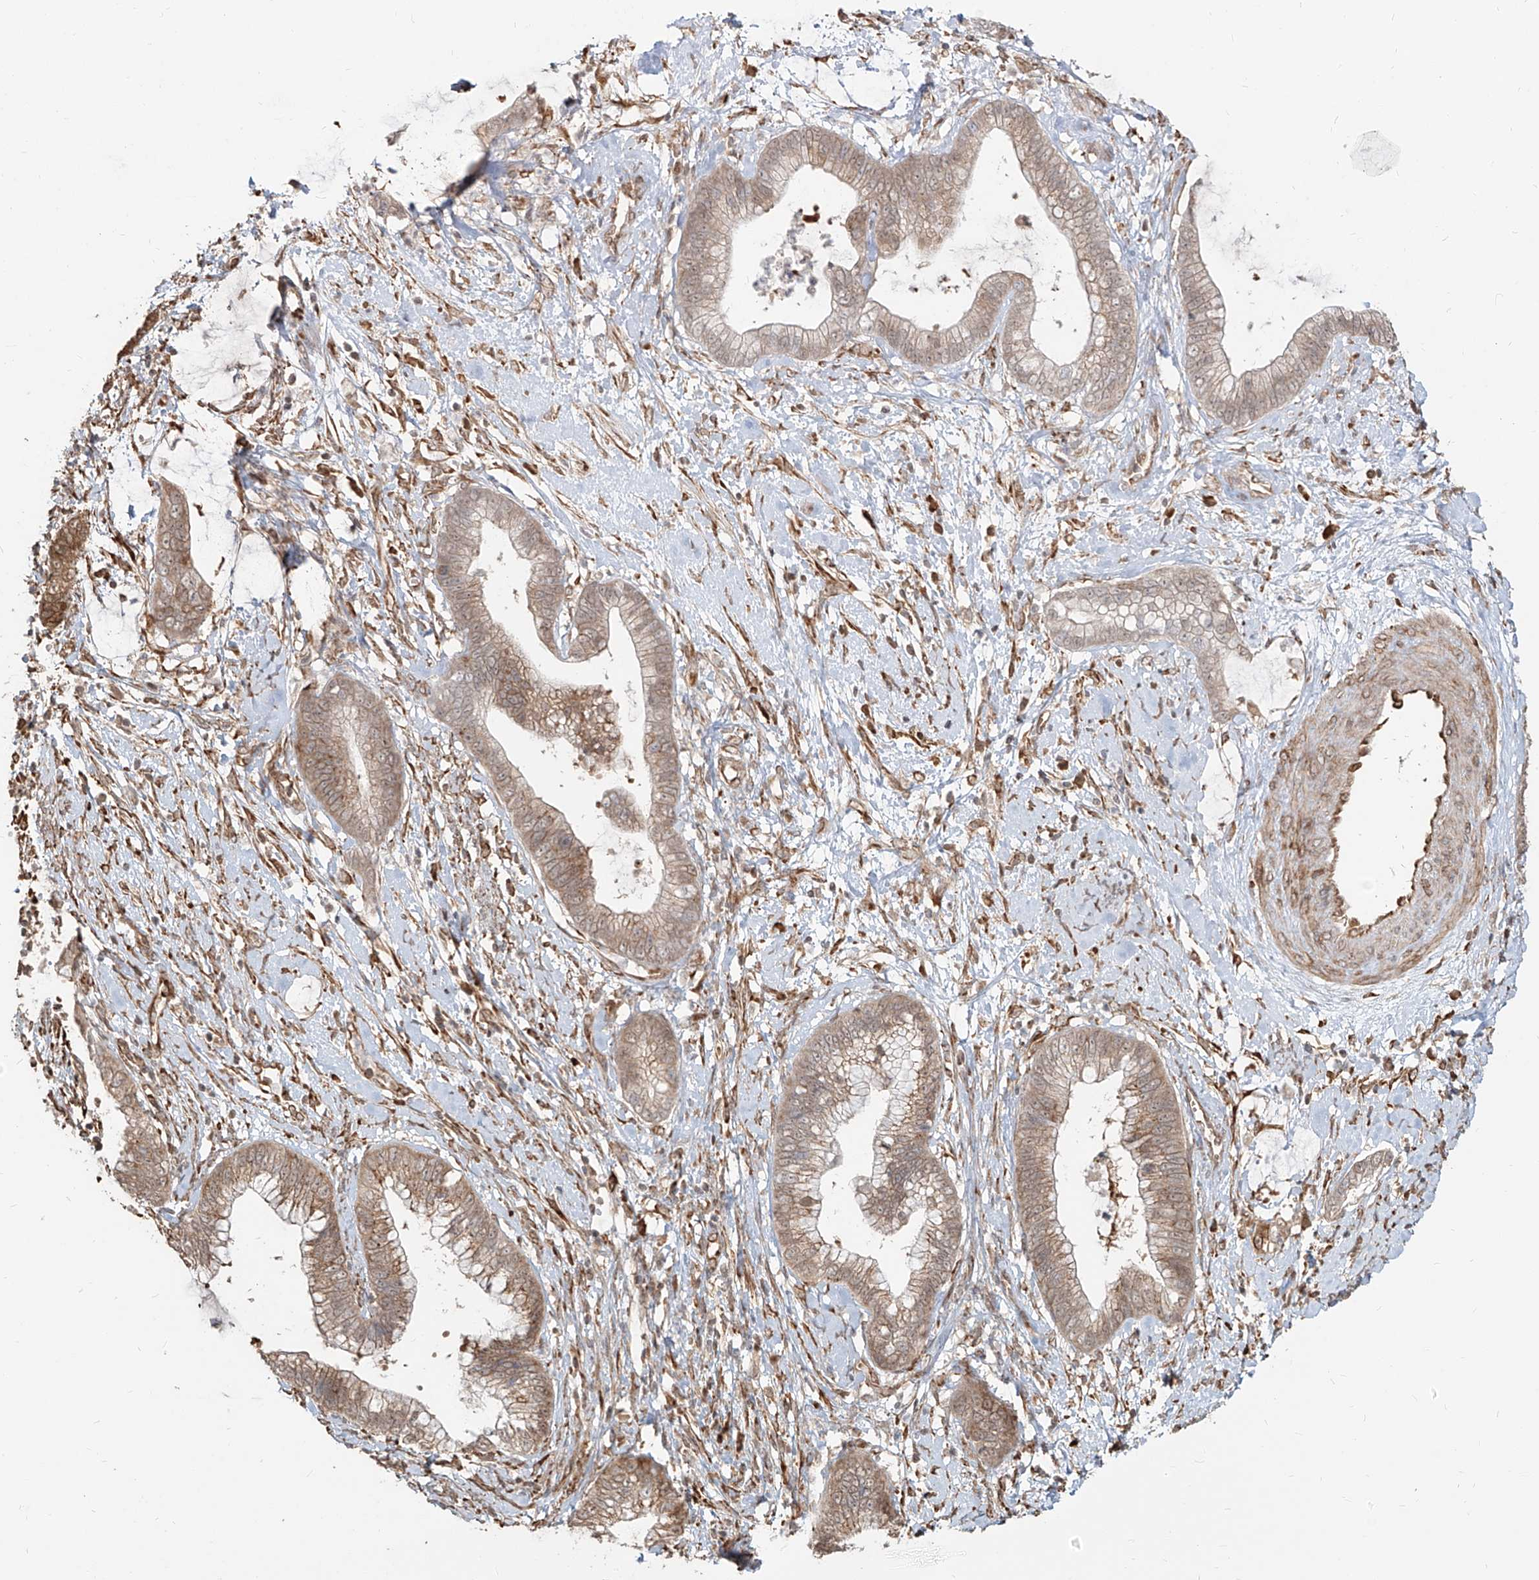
{"staining": {"intensity": "moderate", "quantity": ">75%", "location": "cytoplasmic/membranous"}, "tissue": "cervical cancer", "cell_type": "Tumor cells", "image_type": "cancer", "snomed": [{"axis": "morphology", "description": "Adenocarcinoma, NOS"}, {"axis": "topography", "description": "Cervix"}], "caption": "A high-resolution micrograph shows IHC staining of cervical cancer (adenocarcinoma), which shows moderate cytoplasmic/membranous staining in approximately >75% of tumor cells.", "gene": "UBE2K", "patient": {"sex": "female", "age": 44}}